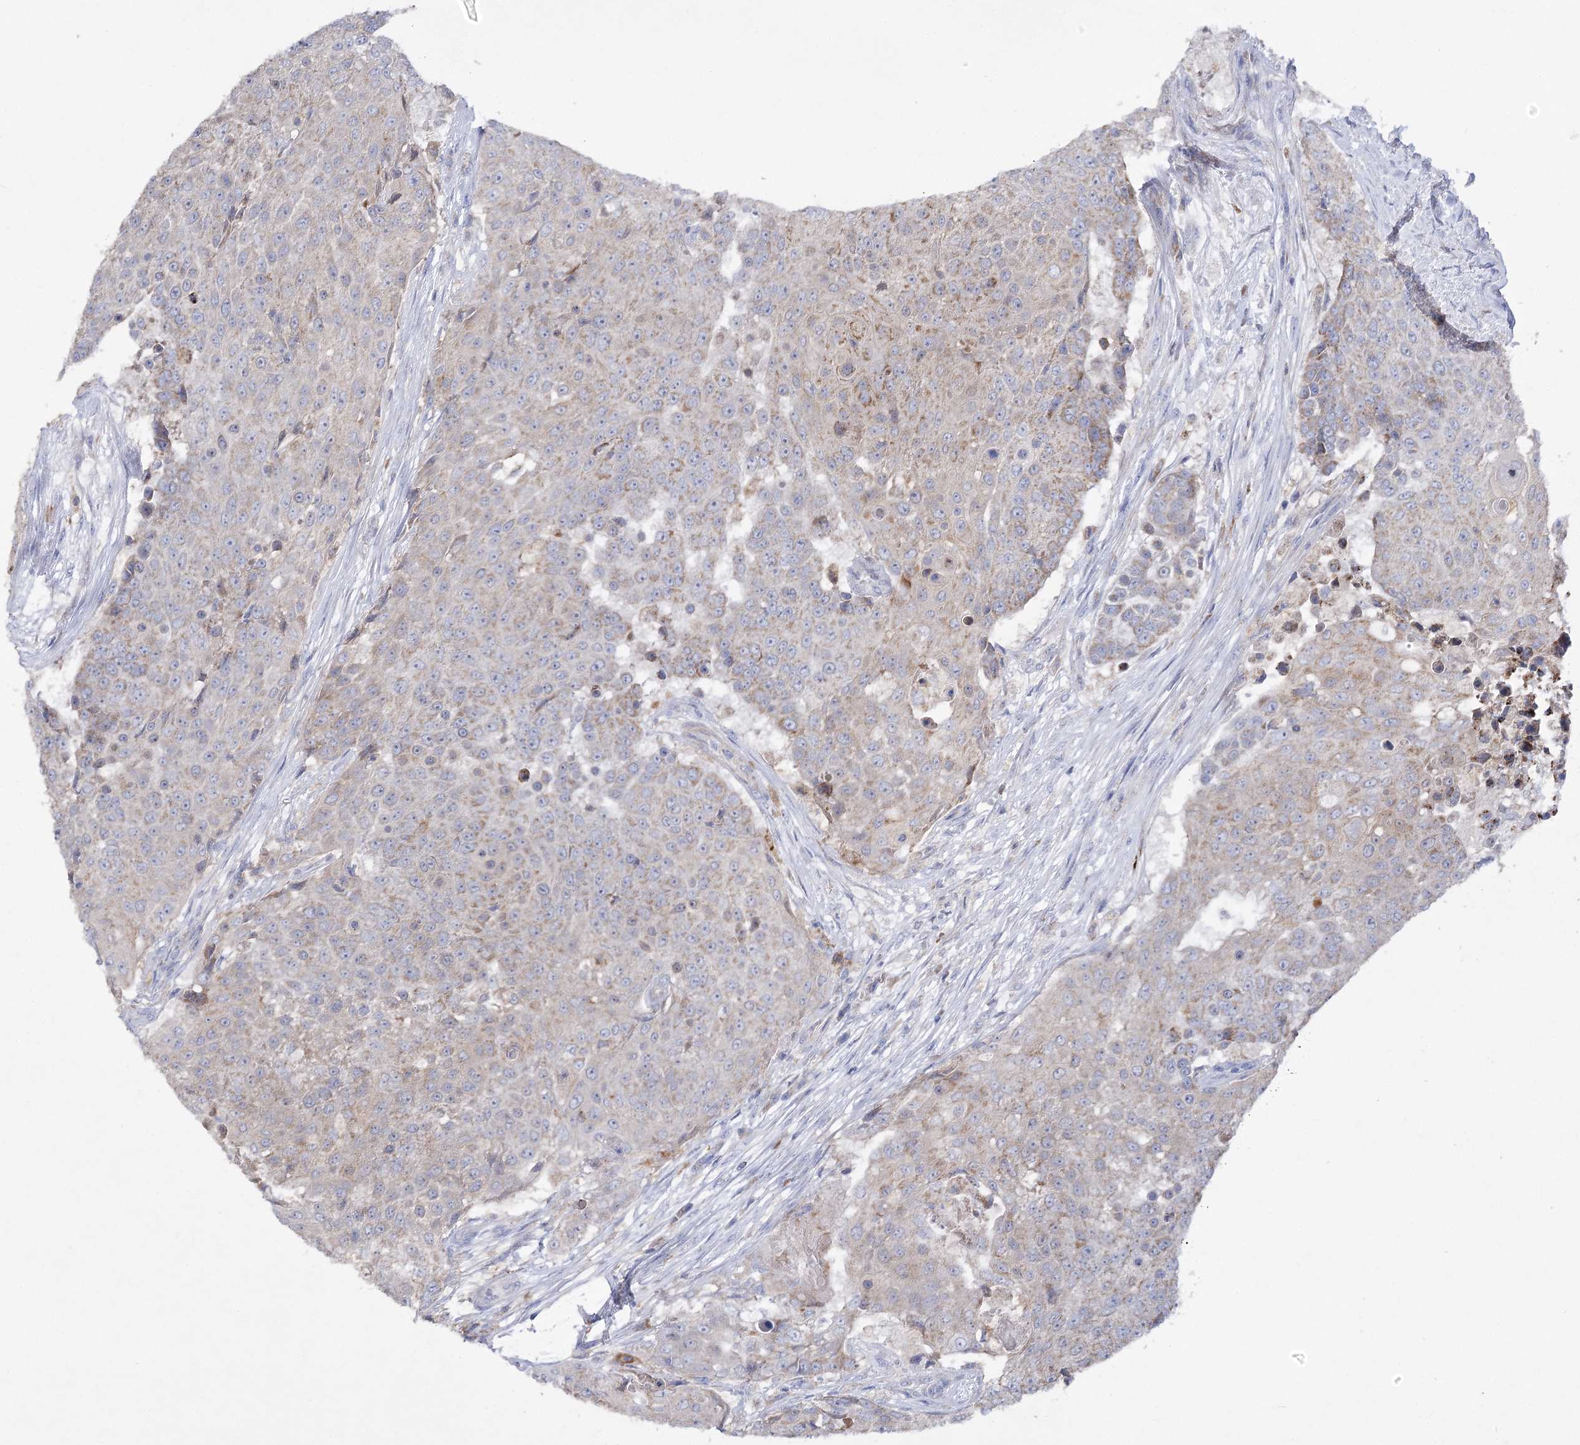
{"staining": {"intensity": "weak", "quantity": "25%-75%", "location": "cytoplasmic/membranous"}, "tissue": "urothelial cancer", "cell_type": "Tumor cells", "image_type": "cancer", "snomed": [{"axis": "morphology", "description": "Urothelial carcinoma, High grade"}, {"axis": "topography", "description": "Urinary bladder"}], "caption": "Human urothelial cancer stained for a protein (brown) shows weak cytoplasmic/membranous positive positivity in about 25%-75% of tumor cells.", "gene": "COX15", "patient": {"sex": "female", "age": 63}}